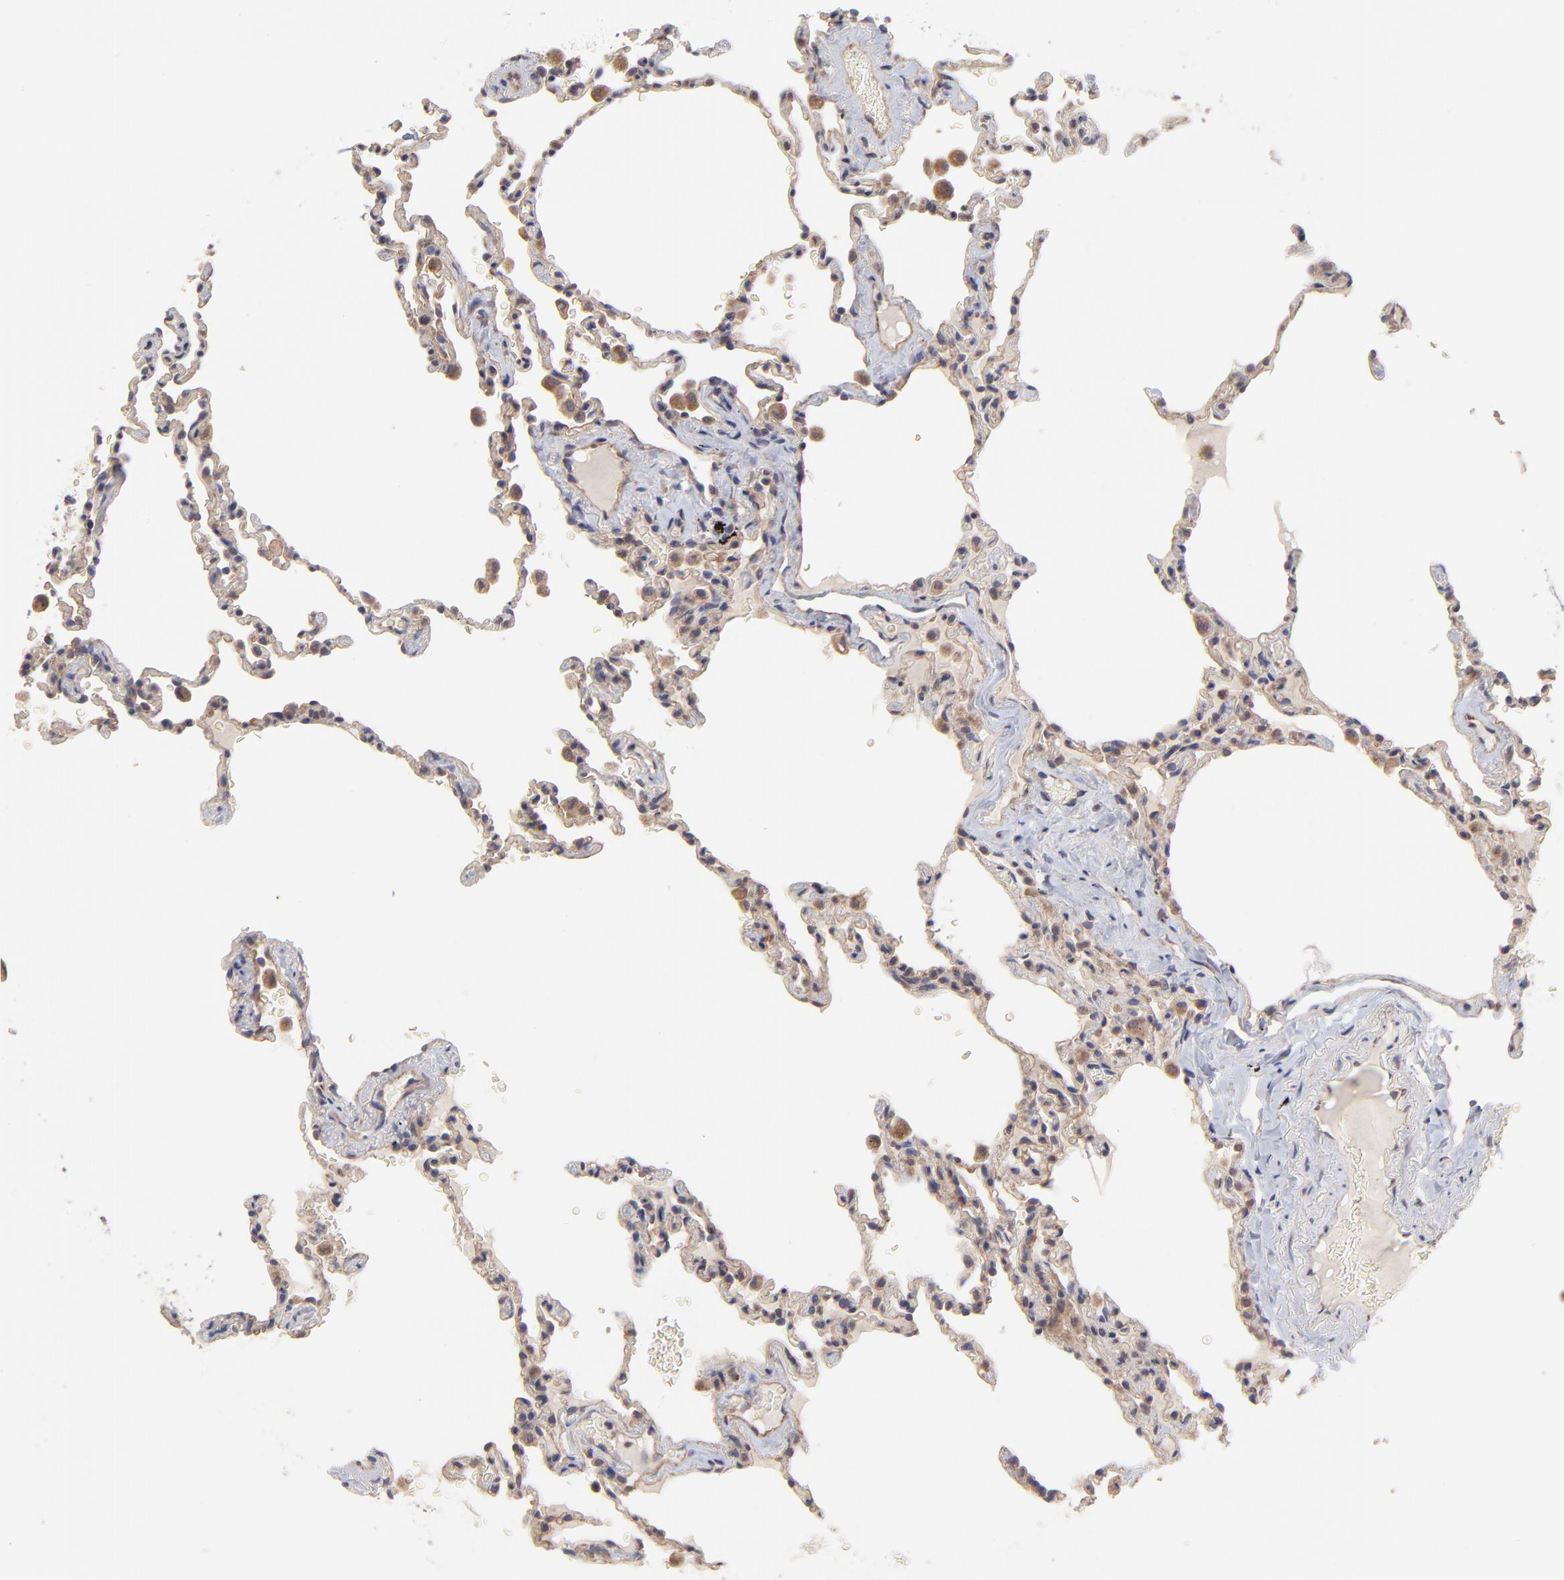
{"staining": {"intensity": "moderate", "quantity": ">75%", "location": "cytoplasmic/membranous"}, "tissue": "lung", "cell_type": "Alveolar cells", "image_type": "normal", "snomed": [{"axis": "morphology", "description": "Normal tissue, NOS"}, {"axis": "topography", "description": "Lung"}], "caption": "Lung stained with DAB (3,3'-diaminobenzidine) IHC reveals medium levels of moderate cytoplasmic/membranous staining in about >75% of alveolar cells.", "gene": "UBE2H", "patient": {"sex": "male", "age": 59}}